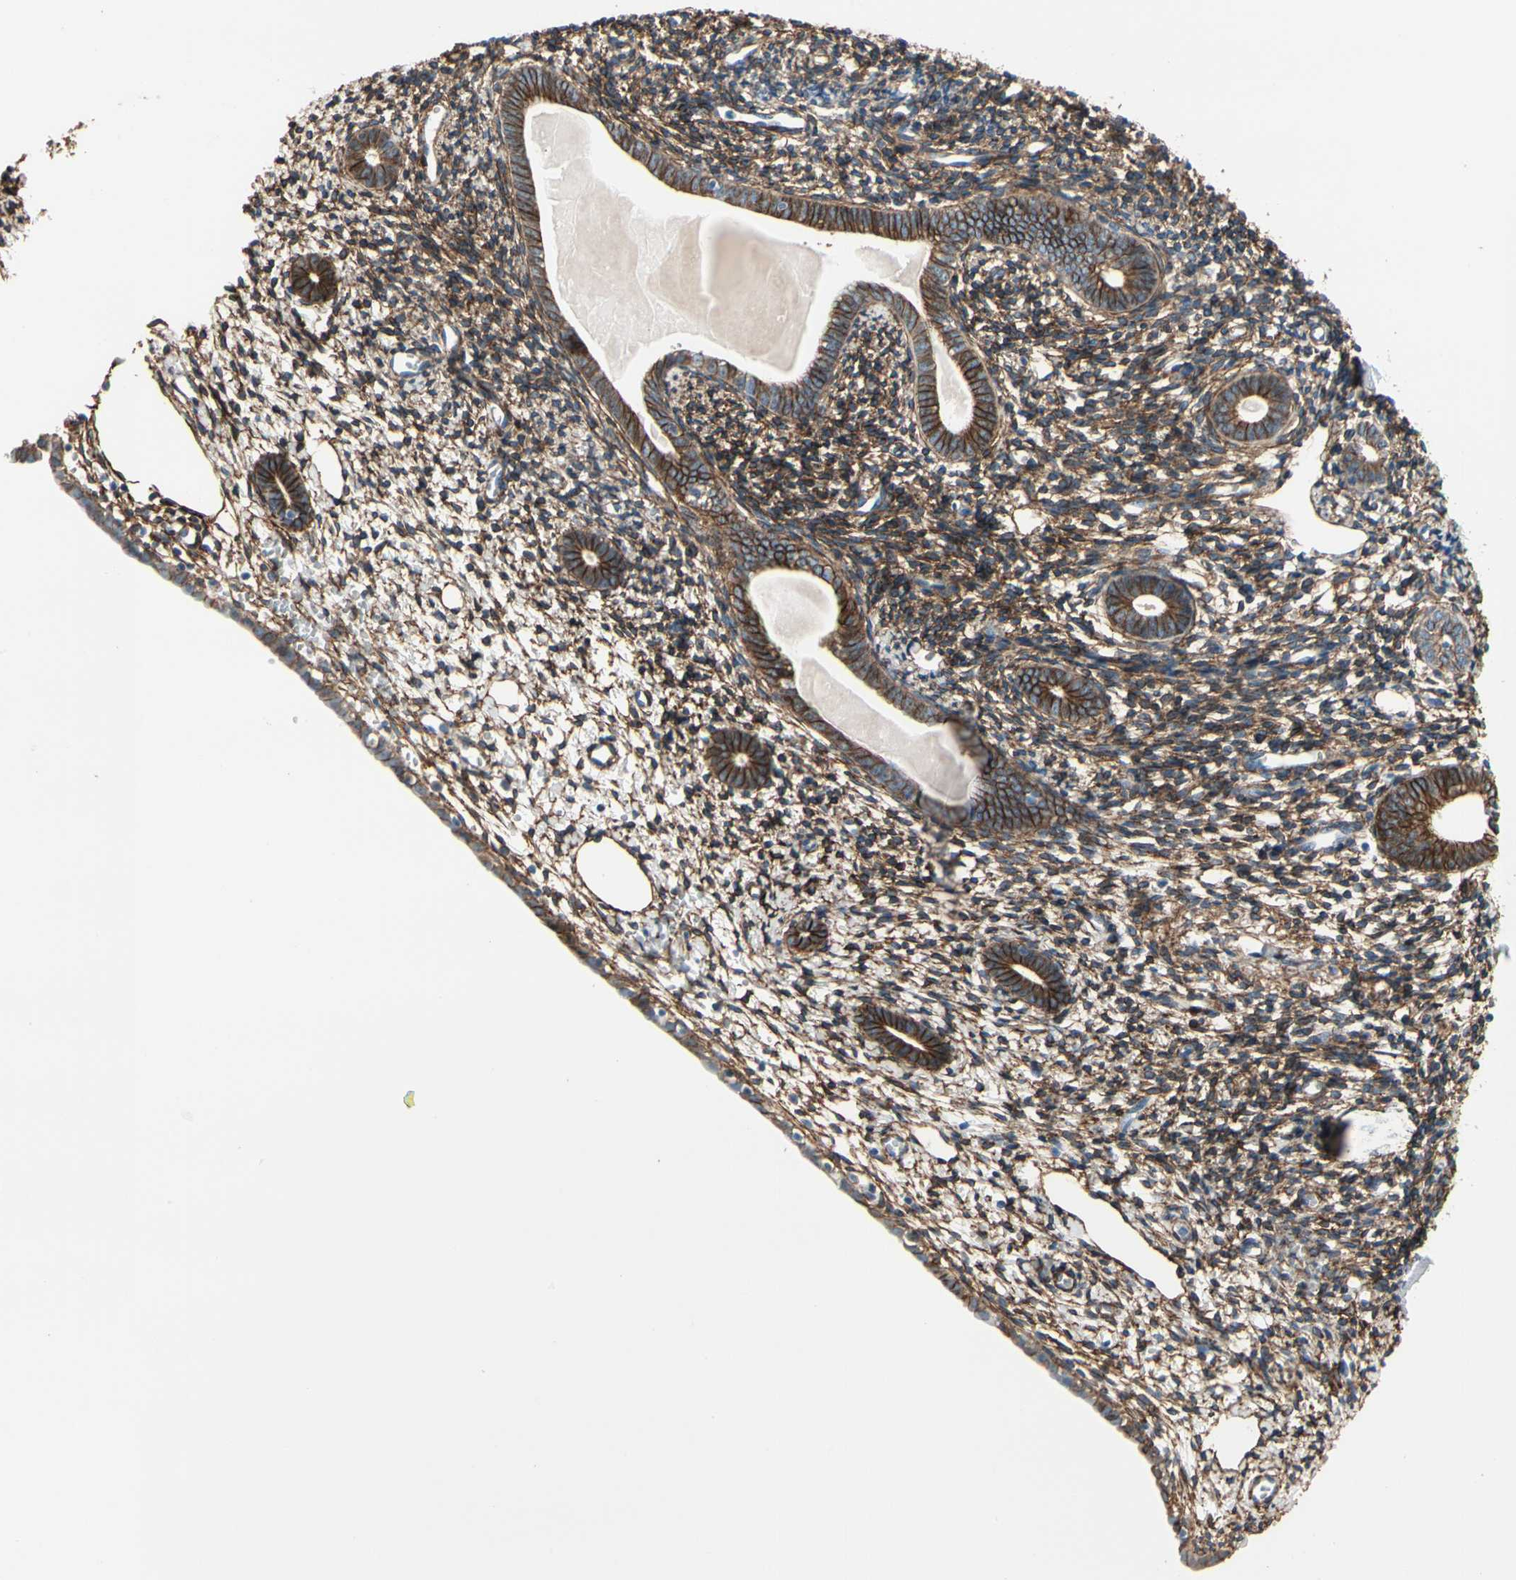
{"staining": {"intensity": "strong", "quantity": ">75%", "location": "cytoplasmic/membranous"}, "tissue": "endometrium", "cell_type": "Cells in endometrial stroma", "image_type": "normal", "snomed": [{"axis": "morphology", "description": "Normal tissue, NOS"}, {"axis": "topography", "description": "Endometrium"}], "caption": "A photomicrograph of human endometrium stained for a protein demonstrates strong cytoplasmic/membranous brown staining in cells in endometrial stroma. The staining was performed using DAB to visualize the protein expression in brown, while the nuclei were stained in blue with hematoxylin (Magnification: 20x).", "gene": "EPB41L2", "patient": {"sex": "female", "age": 71}}